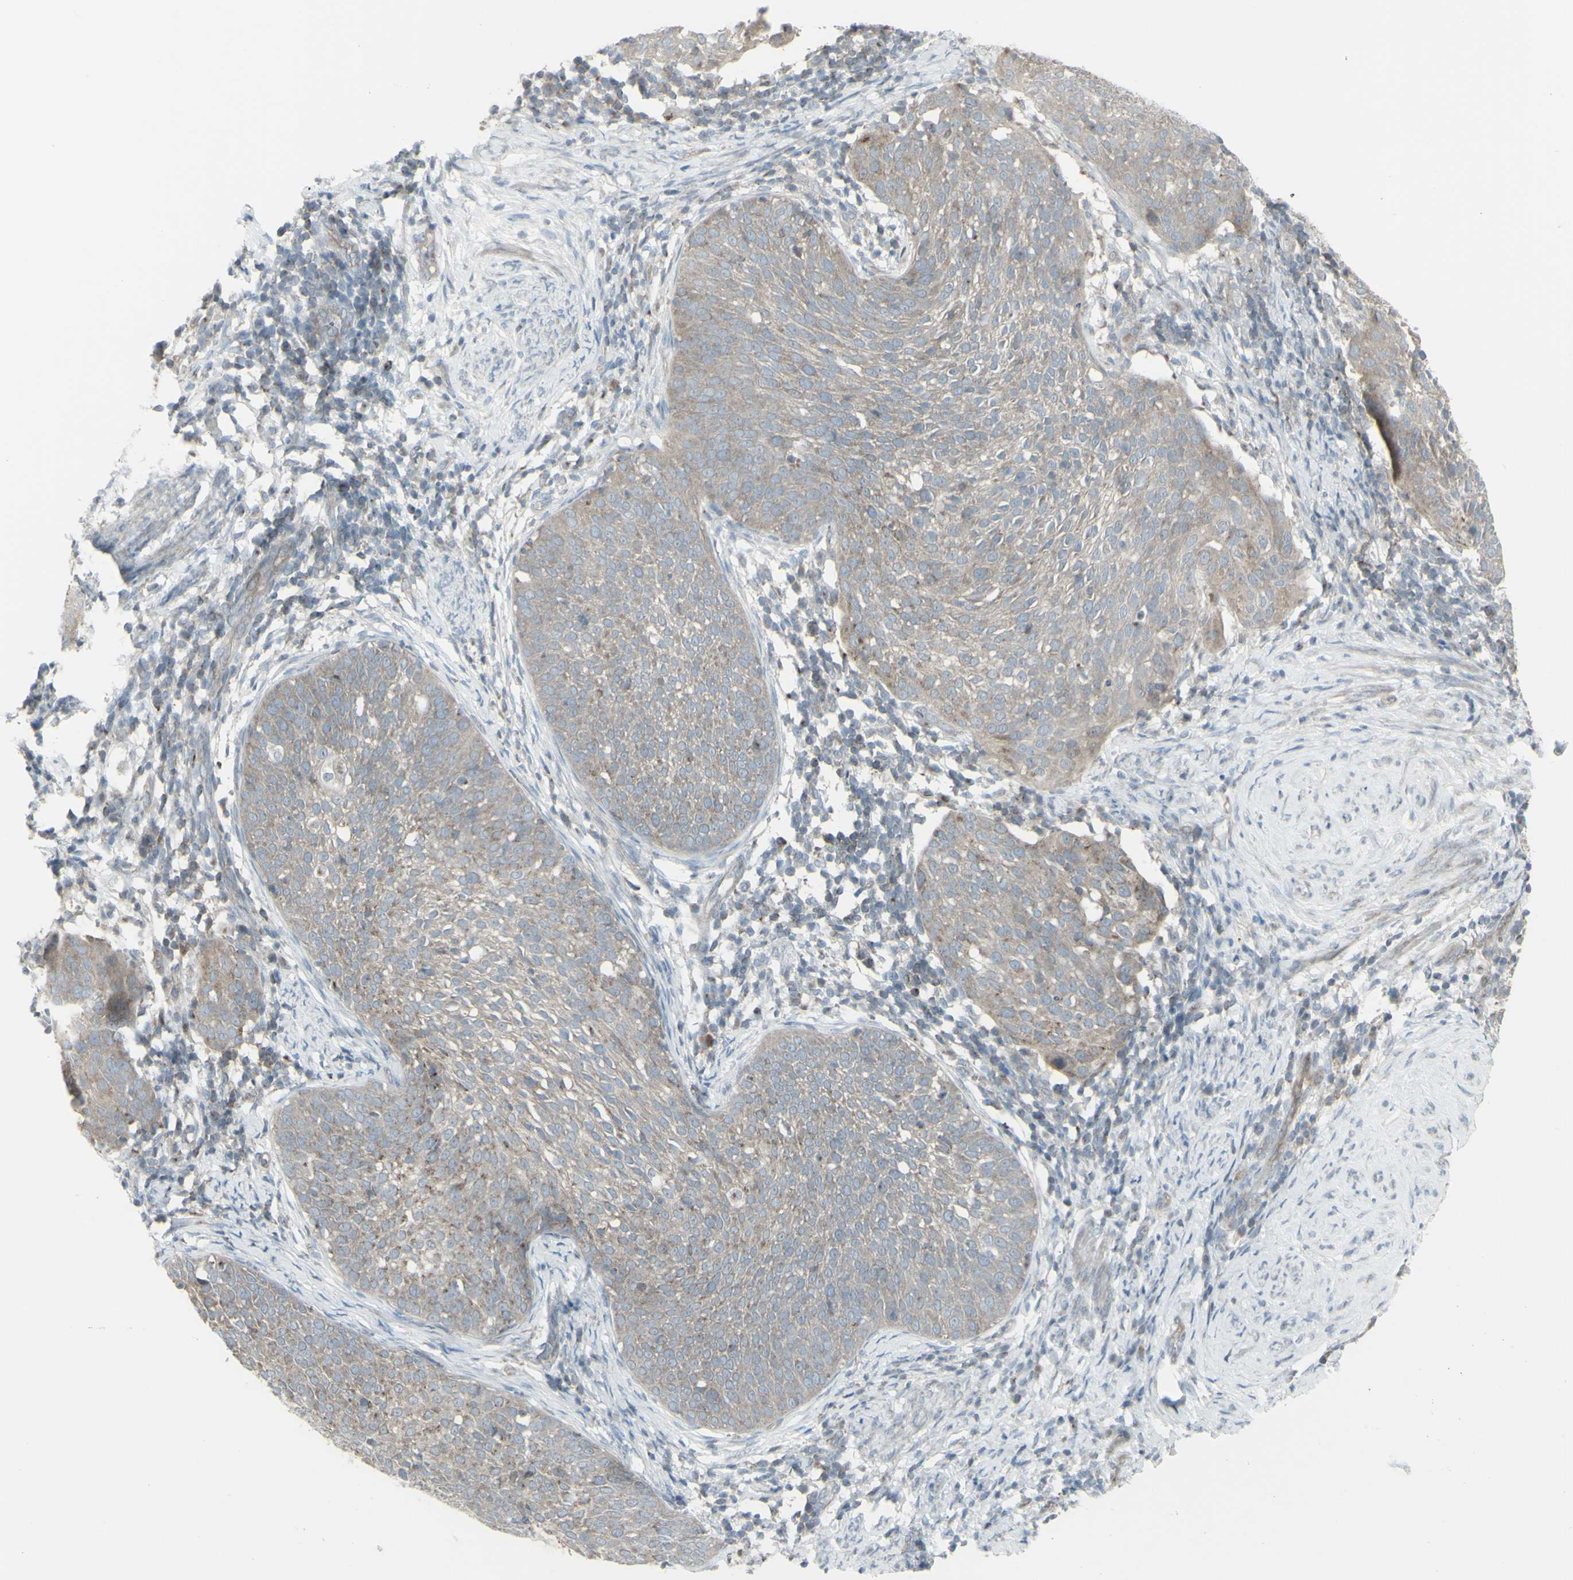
{"staining": {"intensity": "moderate", "quantity": "<25%", "location": "cytoplasmic/membranous"}, "tissue": "cervical cancer", "cell_type": "Tumor cells", "image_type": "cancer", "snomed": [{"axis": "morphology", "description": "Squamous cell carcinoma, NOS"}, {"axis": "topography", "description": "Cervix"}], "caption": "This is a photomicrograph of immunohistochemistry (IHC) staining of cervical cancer, which shows moderate expression in the cytoplasmic/membranous of tumor cells.", "gene": "GALNT6", "patient": {"sex": "female", "age": 51}}